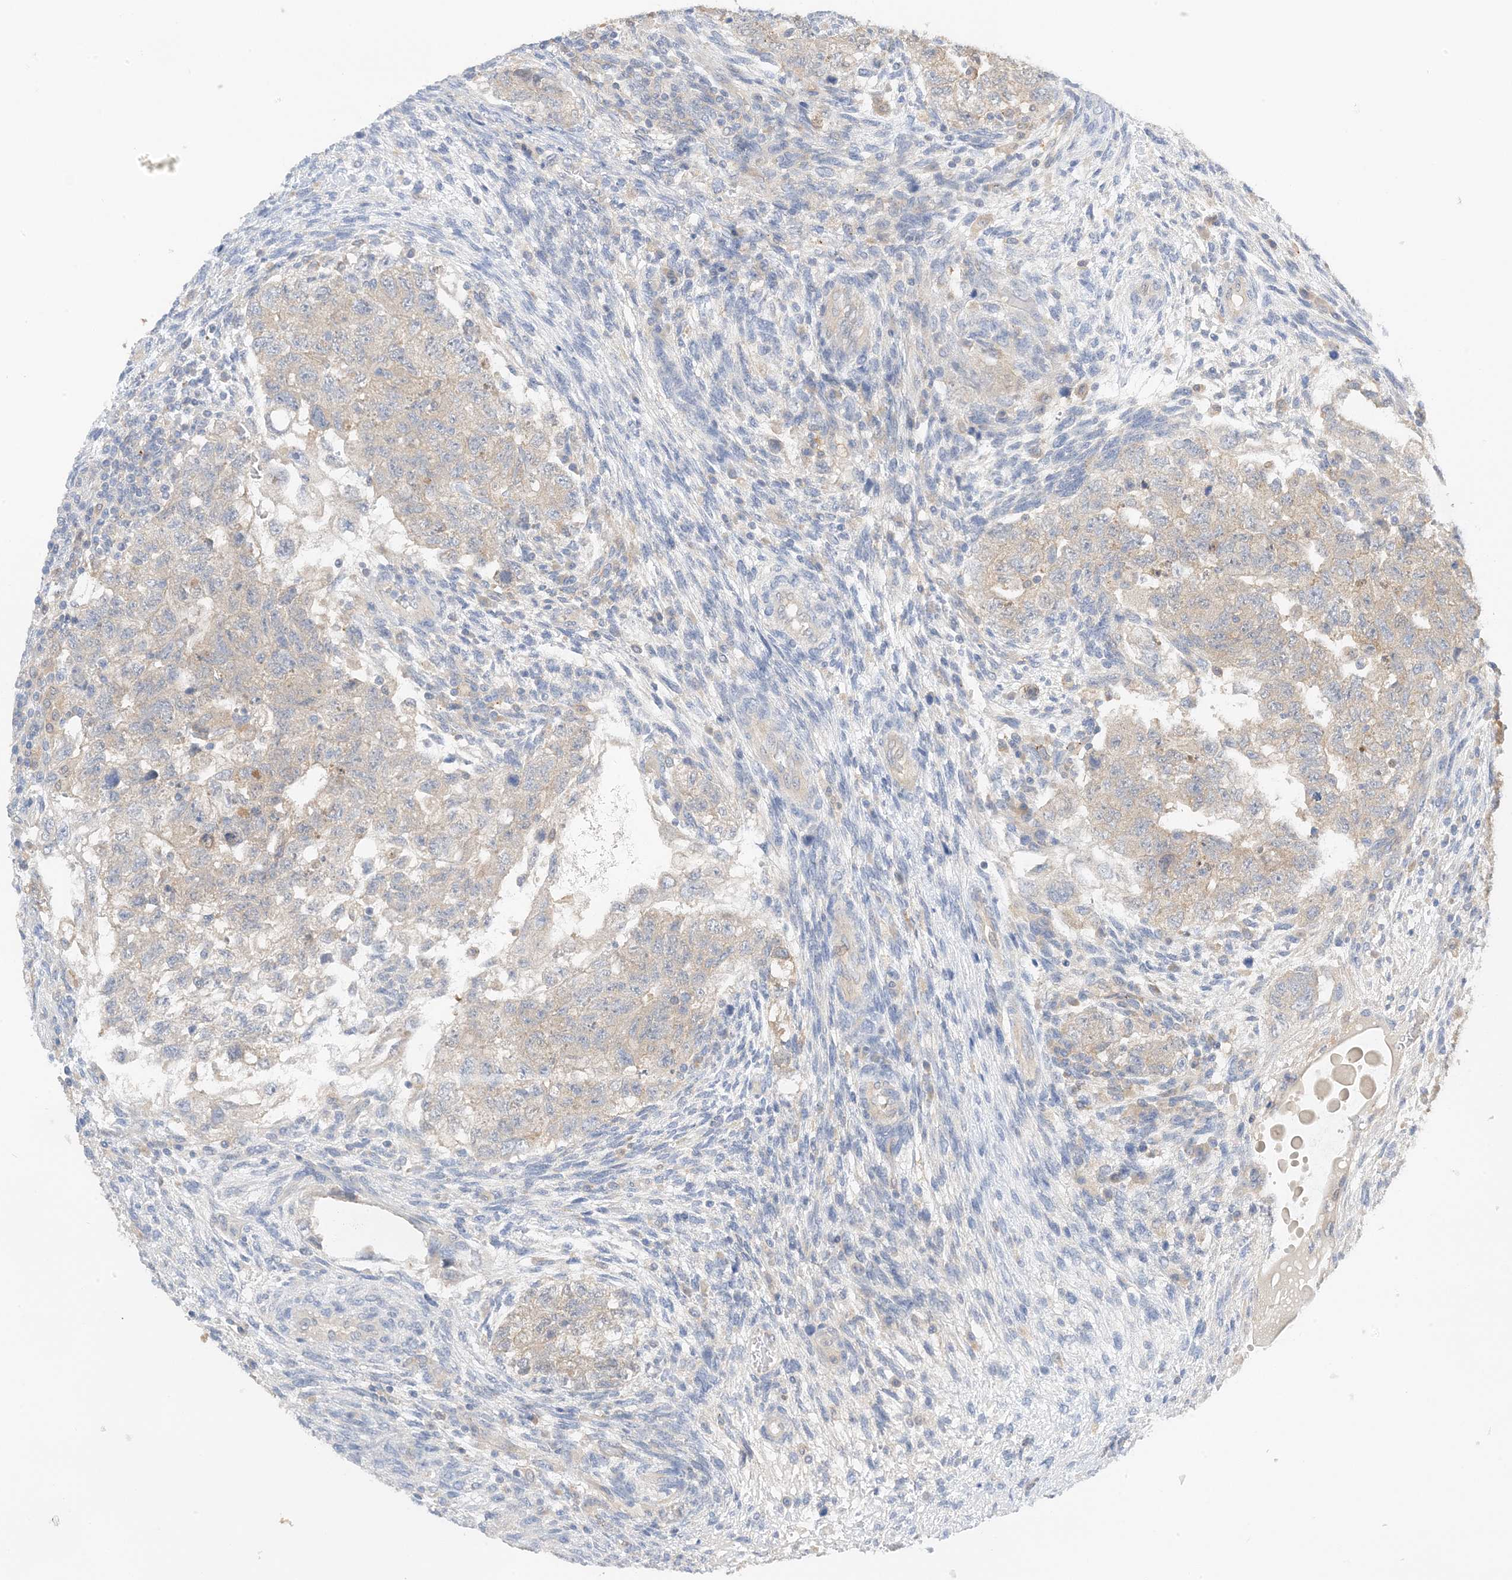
{"staining": {"intensity": "negative", "quantity": "none", "location": "none"}, "tissue": "testis cancer", "cell_type": "Tumor cells", "image_type": "cancer", "snomed": [{"axis": "morphology", "description": "Carcinoma, Embryonal, NOS"}, {"axis": "topography", "description": "Testis"}], "caption": "High power microscopy histopathology image of an immunohistochemistry micrograph of testis cancer (embryonal carcinoma), revealing no significant positivity in tumor cells. Nuclei are stained in blue.", "gene": "KIFBP", "patient": {"sex": "male", "age": 36}}